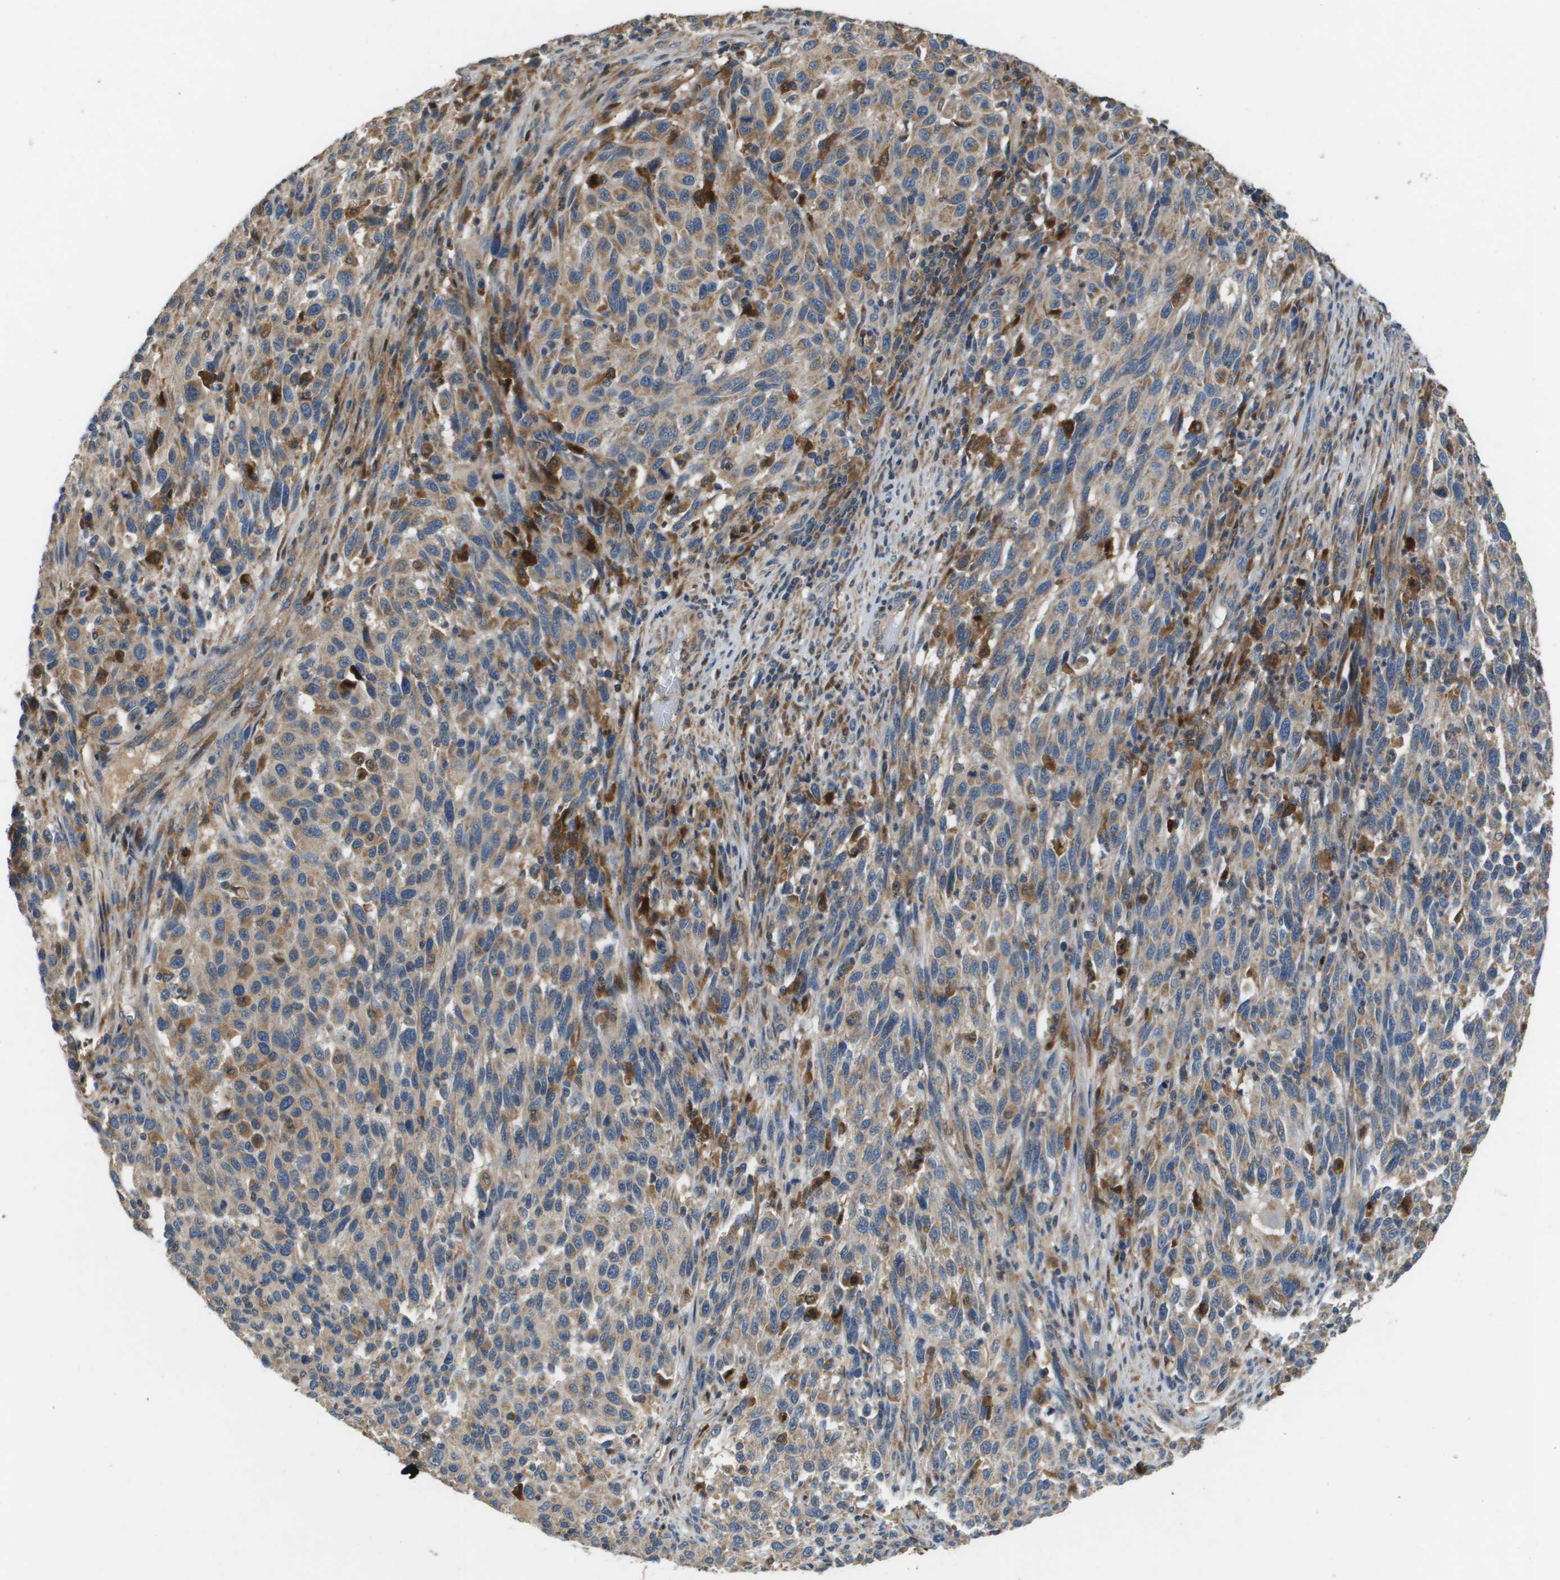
{"staining": {"intensity": "moderate", "quantity": ">75%", "location": "cytoplasmic/membranous"}, "tissue": "melanoma", "cell_type": "Tumor cells", "image_type": "cancer", "snomed": [{"axis": "morphology", "description": "Malignant melanoma, Metastatic site"}, {"axis": "topography", "description": "Lymph node"}], "caption": "There is medium levels of moderate cytoplasmic/membranous positivity in tumor cells of melanoma, as demonstrated by immunohistochemical staining (brown color).", "gene": "SAMSN1", "patient": {"sex": "male", "age": 61}}